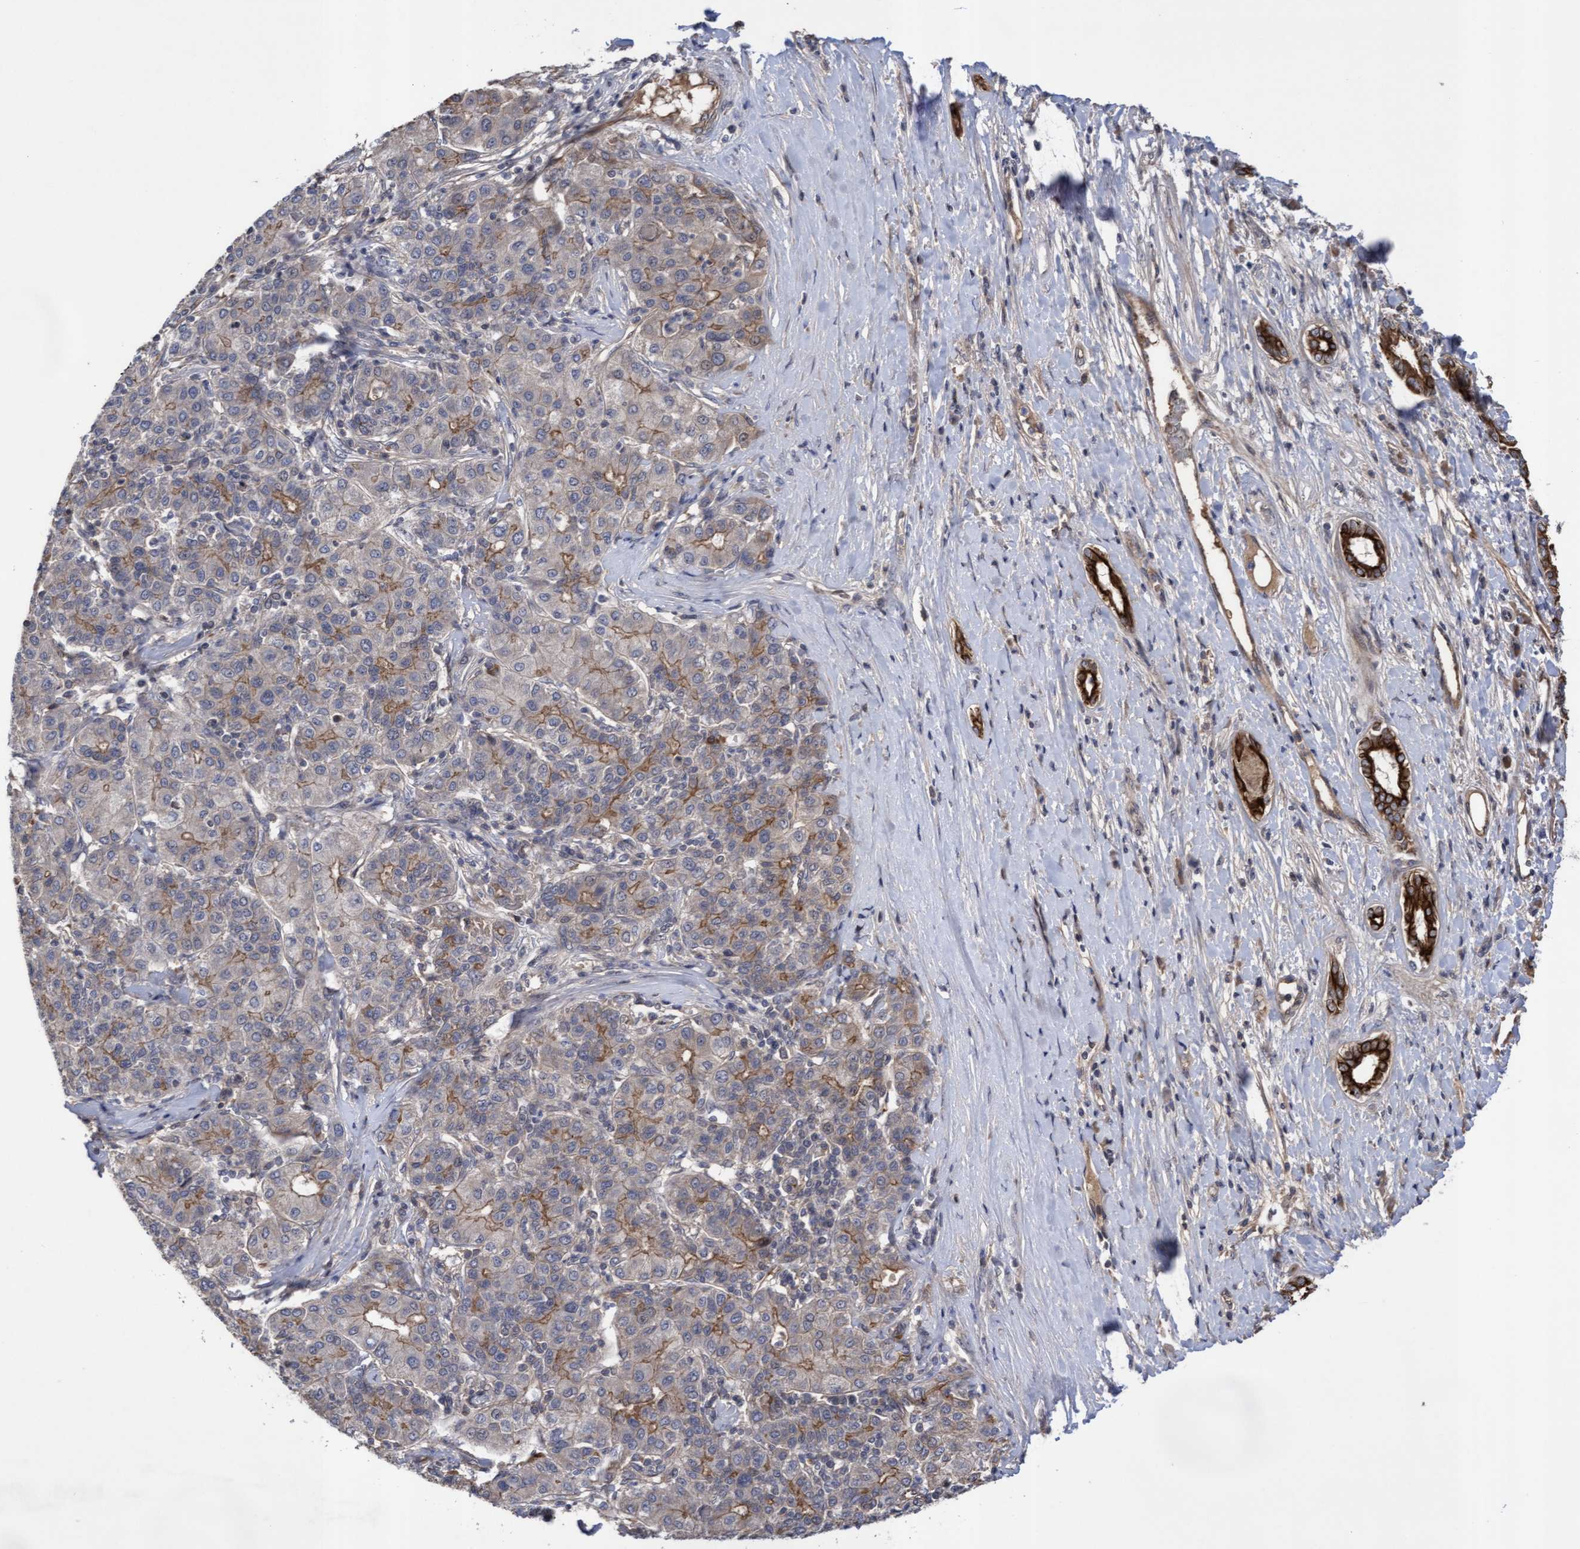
{"staining": {"intensity": "moderate", "quantity": "<25%", "location": "cytoplasmic/membranous"}, "tissue": "liver cancer", "cell_type": "Tumor cells", "image_type": "cancer", "snomed": [{"axis": "morphology", "description": "Carcinoma, Hepatocellular, NOS"}, {"axis": "topography", "description": "Liver"}], "caption": "Immunohistochemical staining of liver cancer demonstrates low levels of moderate cytoplasmic/membranous protein positivity in about <25% of tumor cells.", "gene": "COBL", "patient": {"sex": "male", "age": 65}}